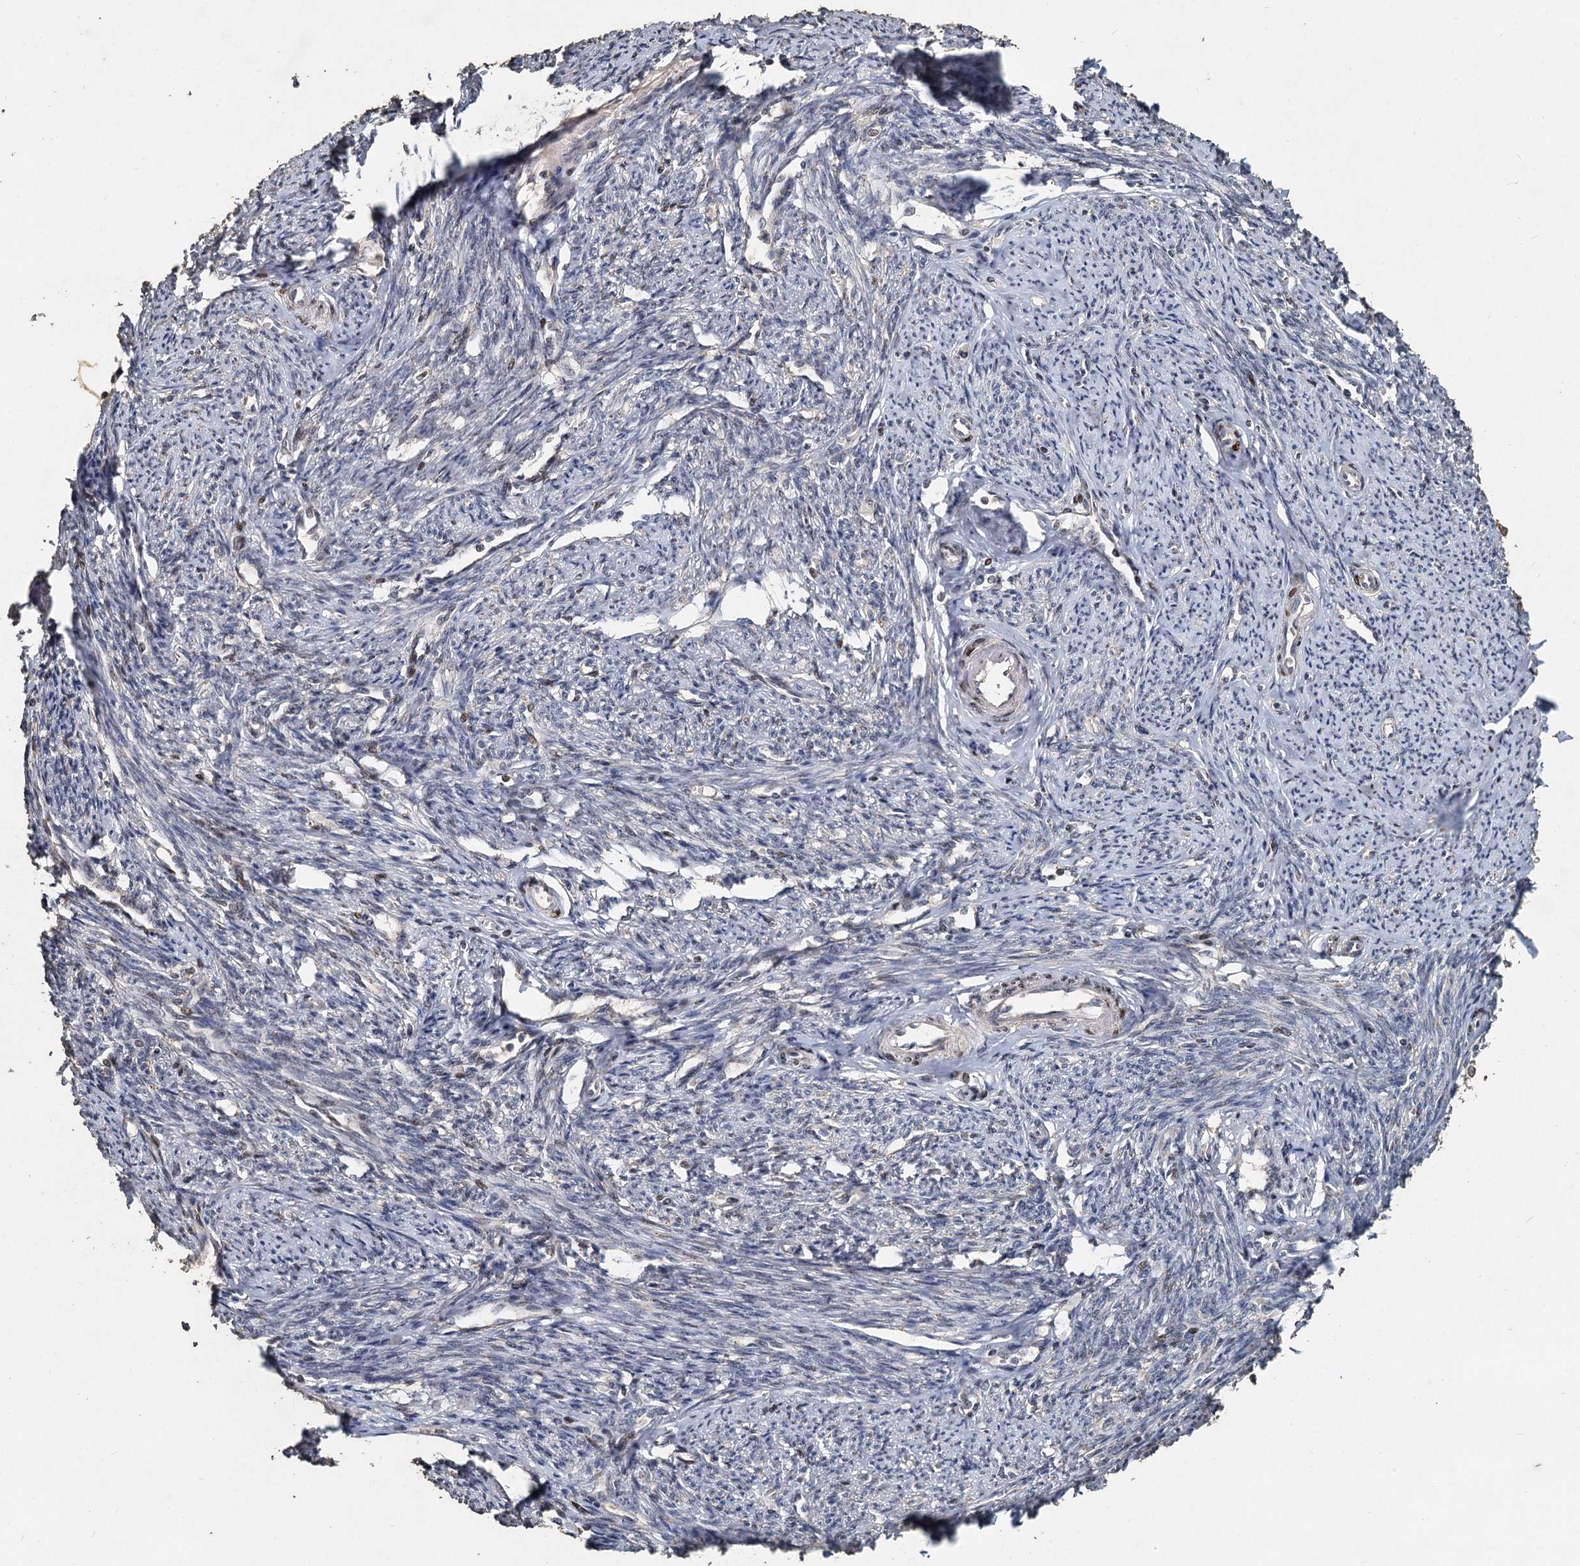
{"staining": {"intensity": "negative", "quantity": "none", "location": "none"}, "tissue": "smooth muscle", "cell_type": "Smooth muscle cells", "image_type": "normal", "snomed": [{"axis": "morphology", "description": "Normal tissue, NOS"}, {"axis": "topography", "description": "Smooth muscle"}, {"axis": "topography", "description": "Uterus"}], "caption": "Immunohistochemical staining of unremarkable human smooth muscle exhibits no significant positivity in smooth muscle cells.", "gene": "CCDC61", "patient": {"sex": "female", "age": 59}}